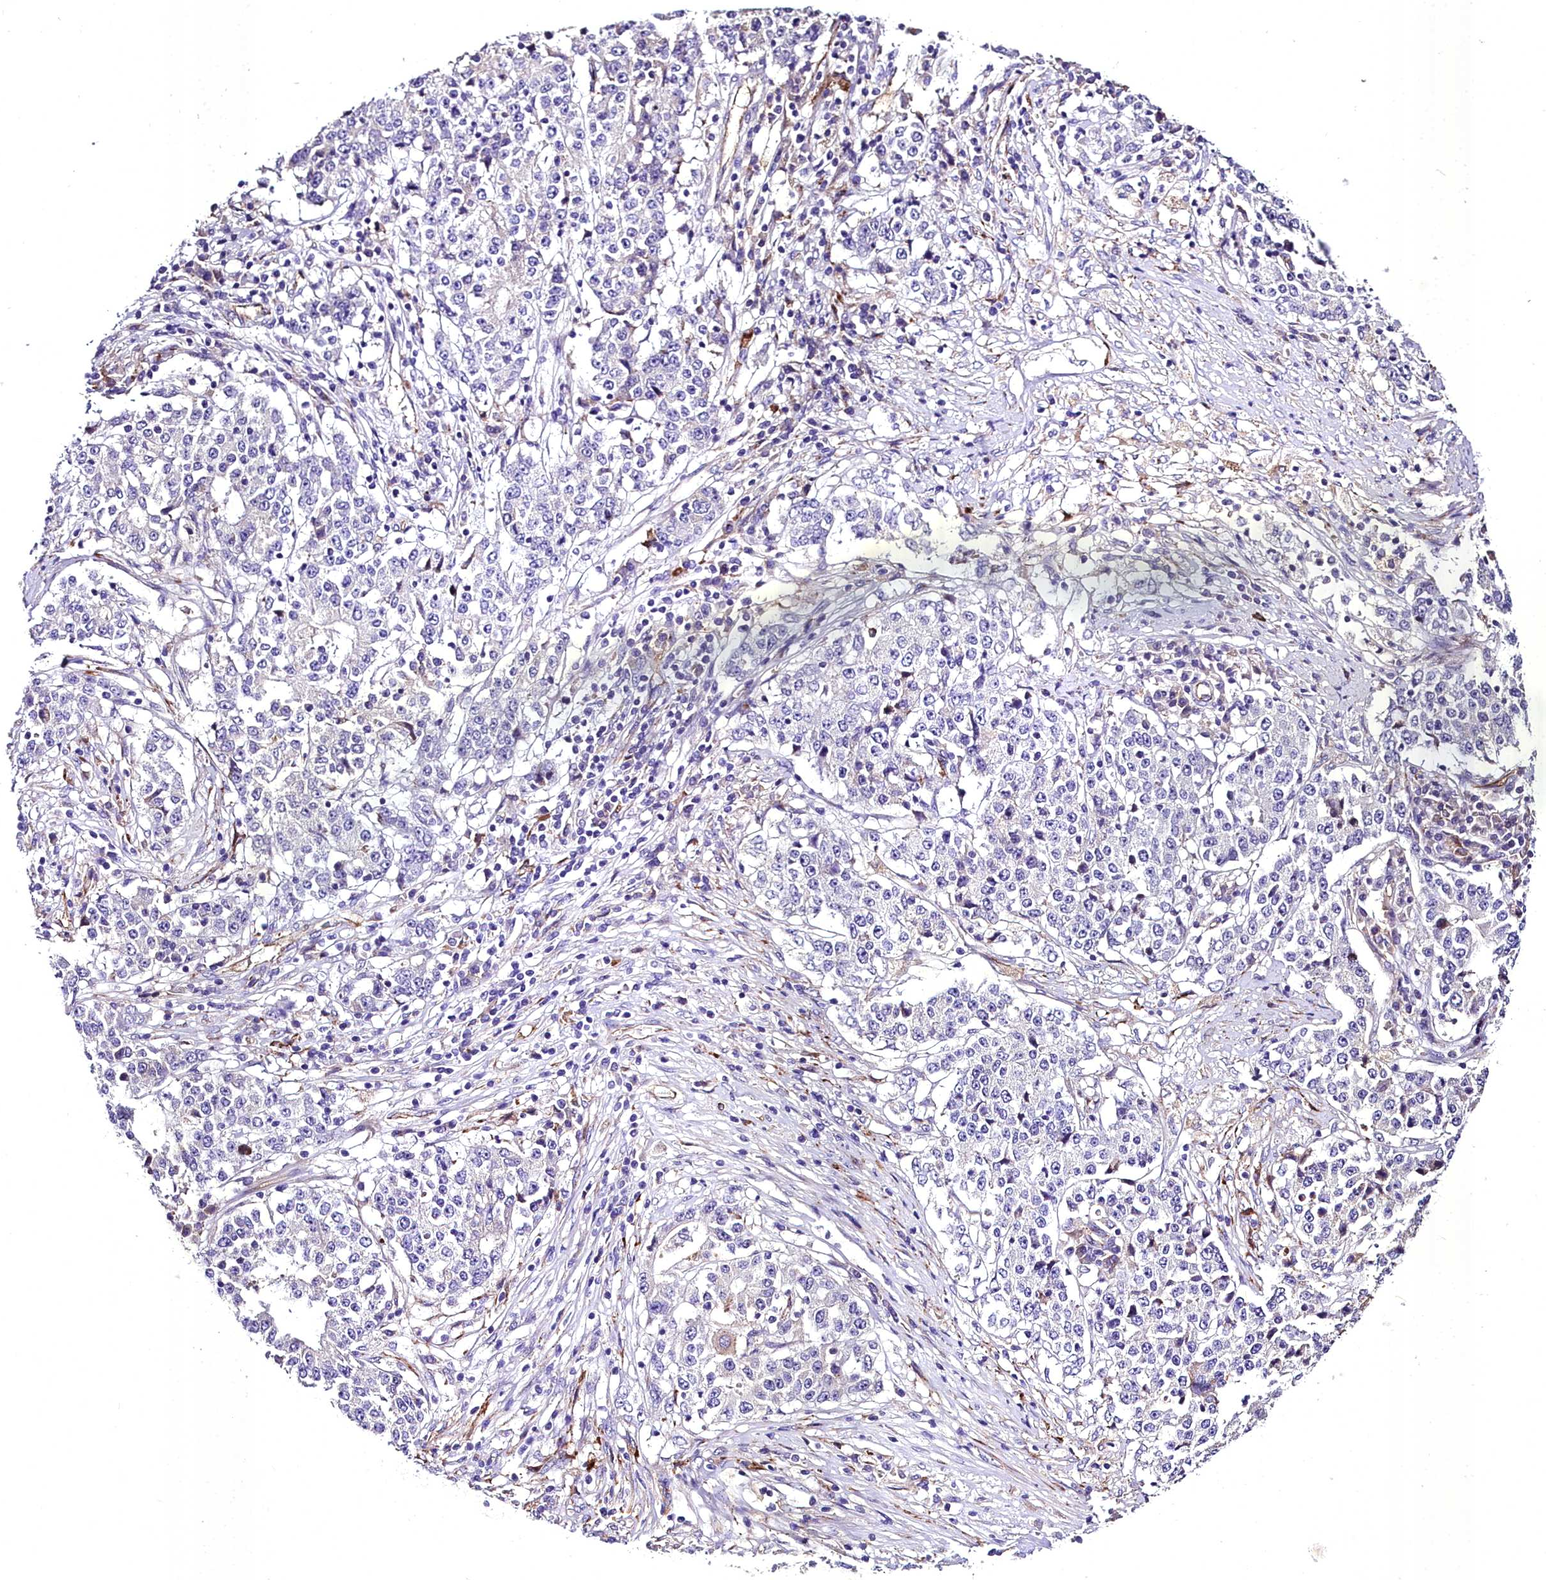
{"staining": {"intensity": "negative", "quantity": "none", "location": "none"}, "tissue": "stomach cancer", "cell_type": "Tumor cells", "image_type": "cancer", "snomed": [{"axis": "morphology", "description": "Adenocarcinoma, NOS"}, {"axis": "topography", "description": "Stomach"}], "caption": "IHC micrograph of neoplastic tissue: human adenocarcinoma (stomach) stained with DAB (3,3'-diaminobenzidine) reveals no significant protein expression in tumor cells.", "gene": "MS4A18", "patient": {"sex": "male", "age": 59}}